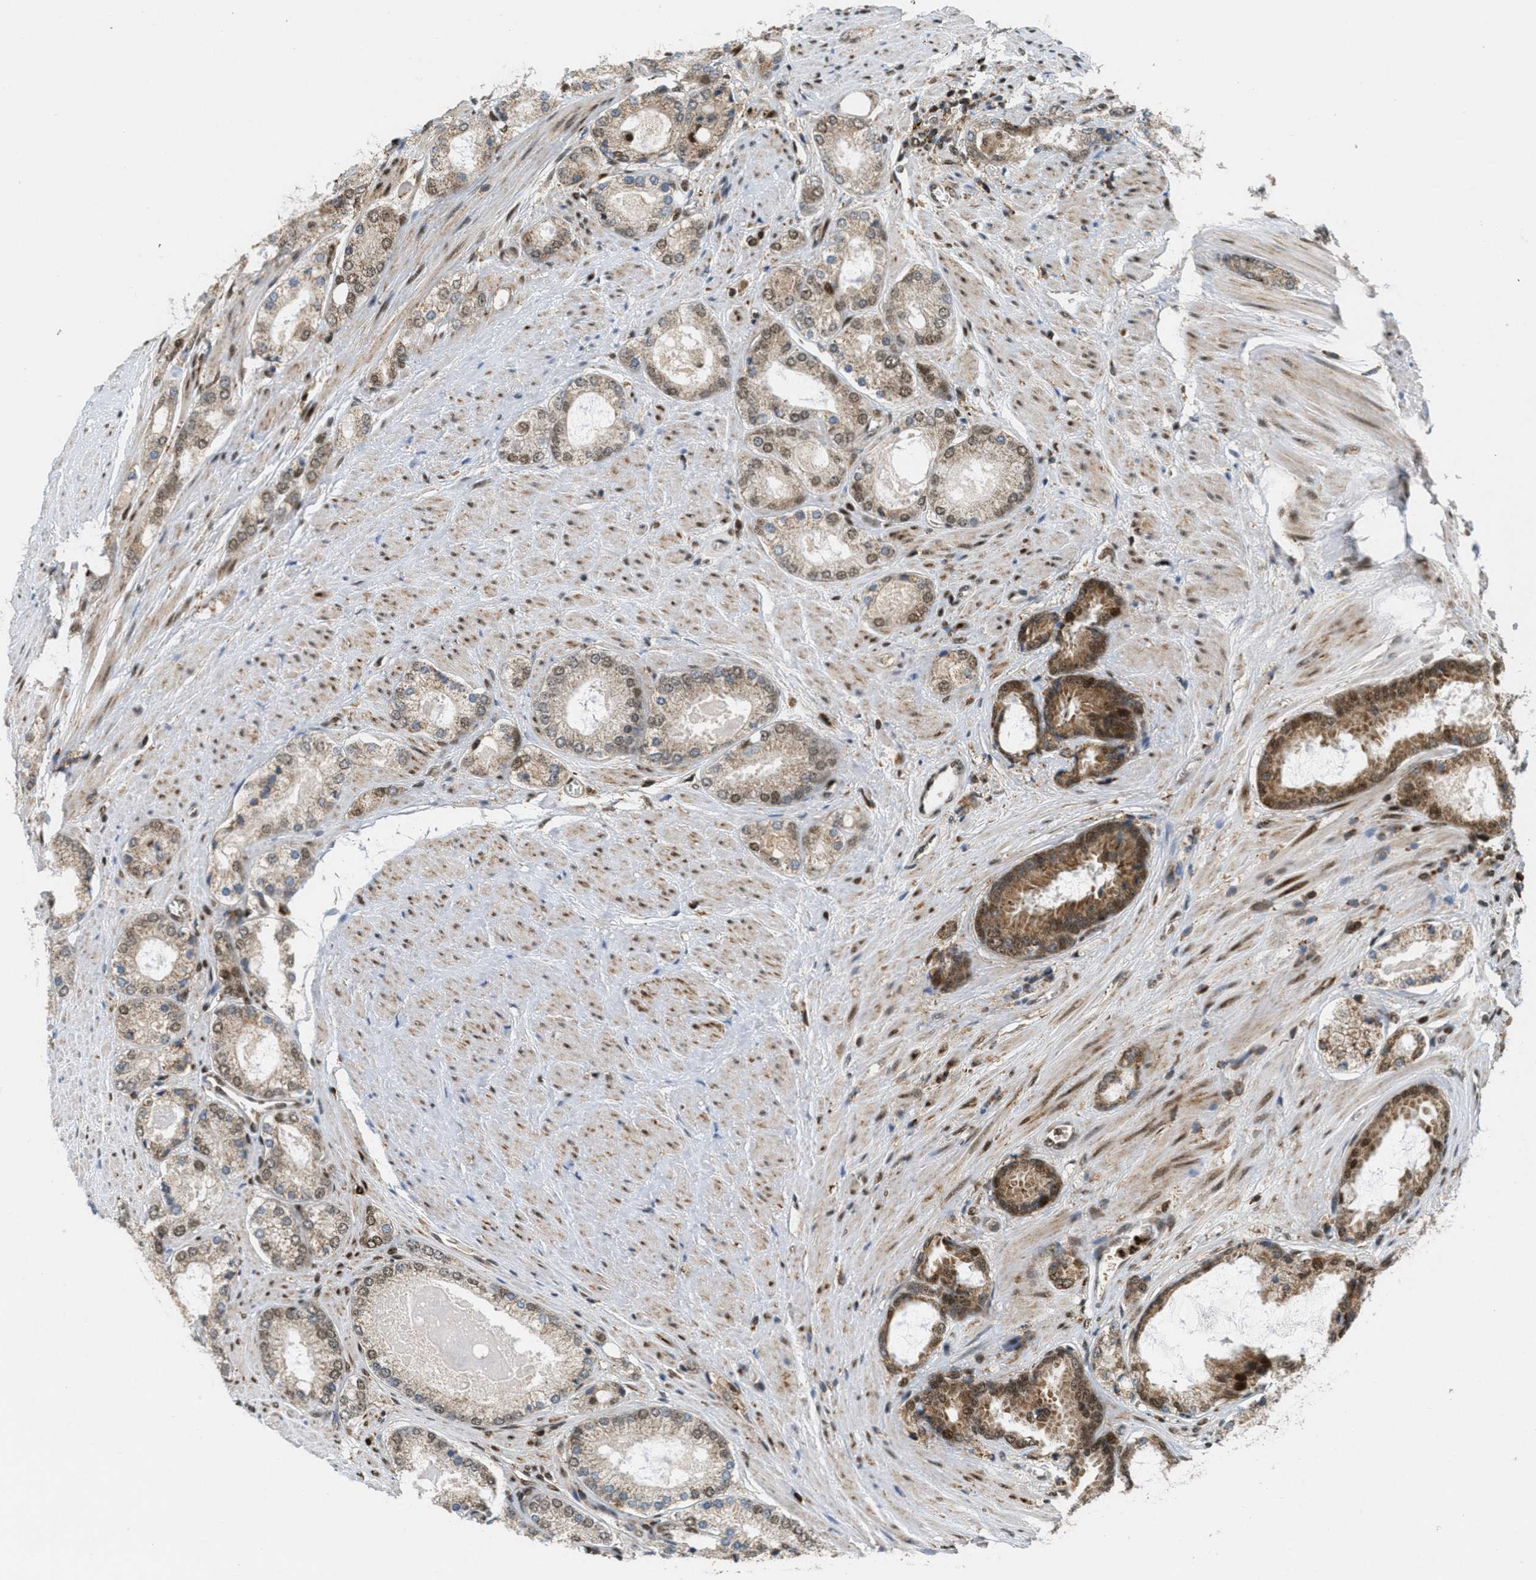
{"staining": {"intensity": "moderate", "quantity": ">75%", "location": "cytoplasmic/membranous,nuclear"}, "tissue": "prostate cancer", "cell_type": "Tumor cells", "image_type": "cancer", "snomed": [{"axis": "morphology", "description": "Adenocarcinoma, High grade"}, {"axis": "topography", "description": "Prostate"}], "caption": "A histopathology image showing moderate cytoplasmic/membranous and nuclear positivity in approximately >75% of tumor cells in prostate cancer, as visualized by brown immunohistochemical staining.", "gene": "TLK1", "patient": {"sex": "male", "age": 65}}